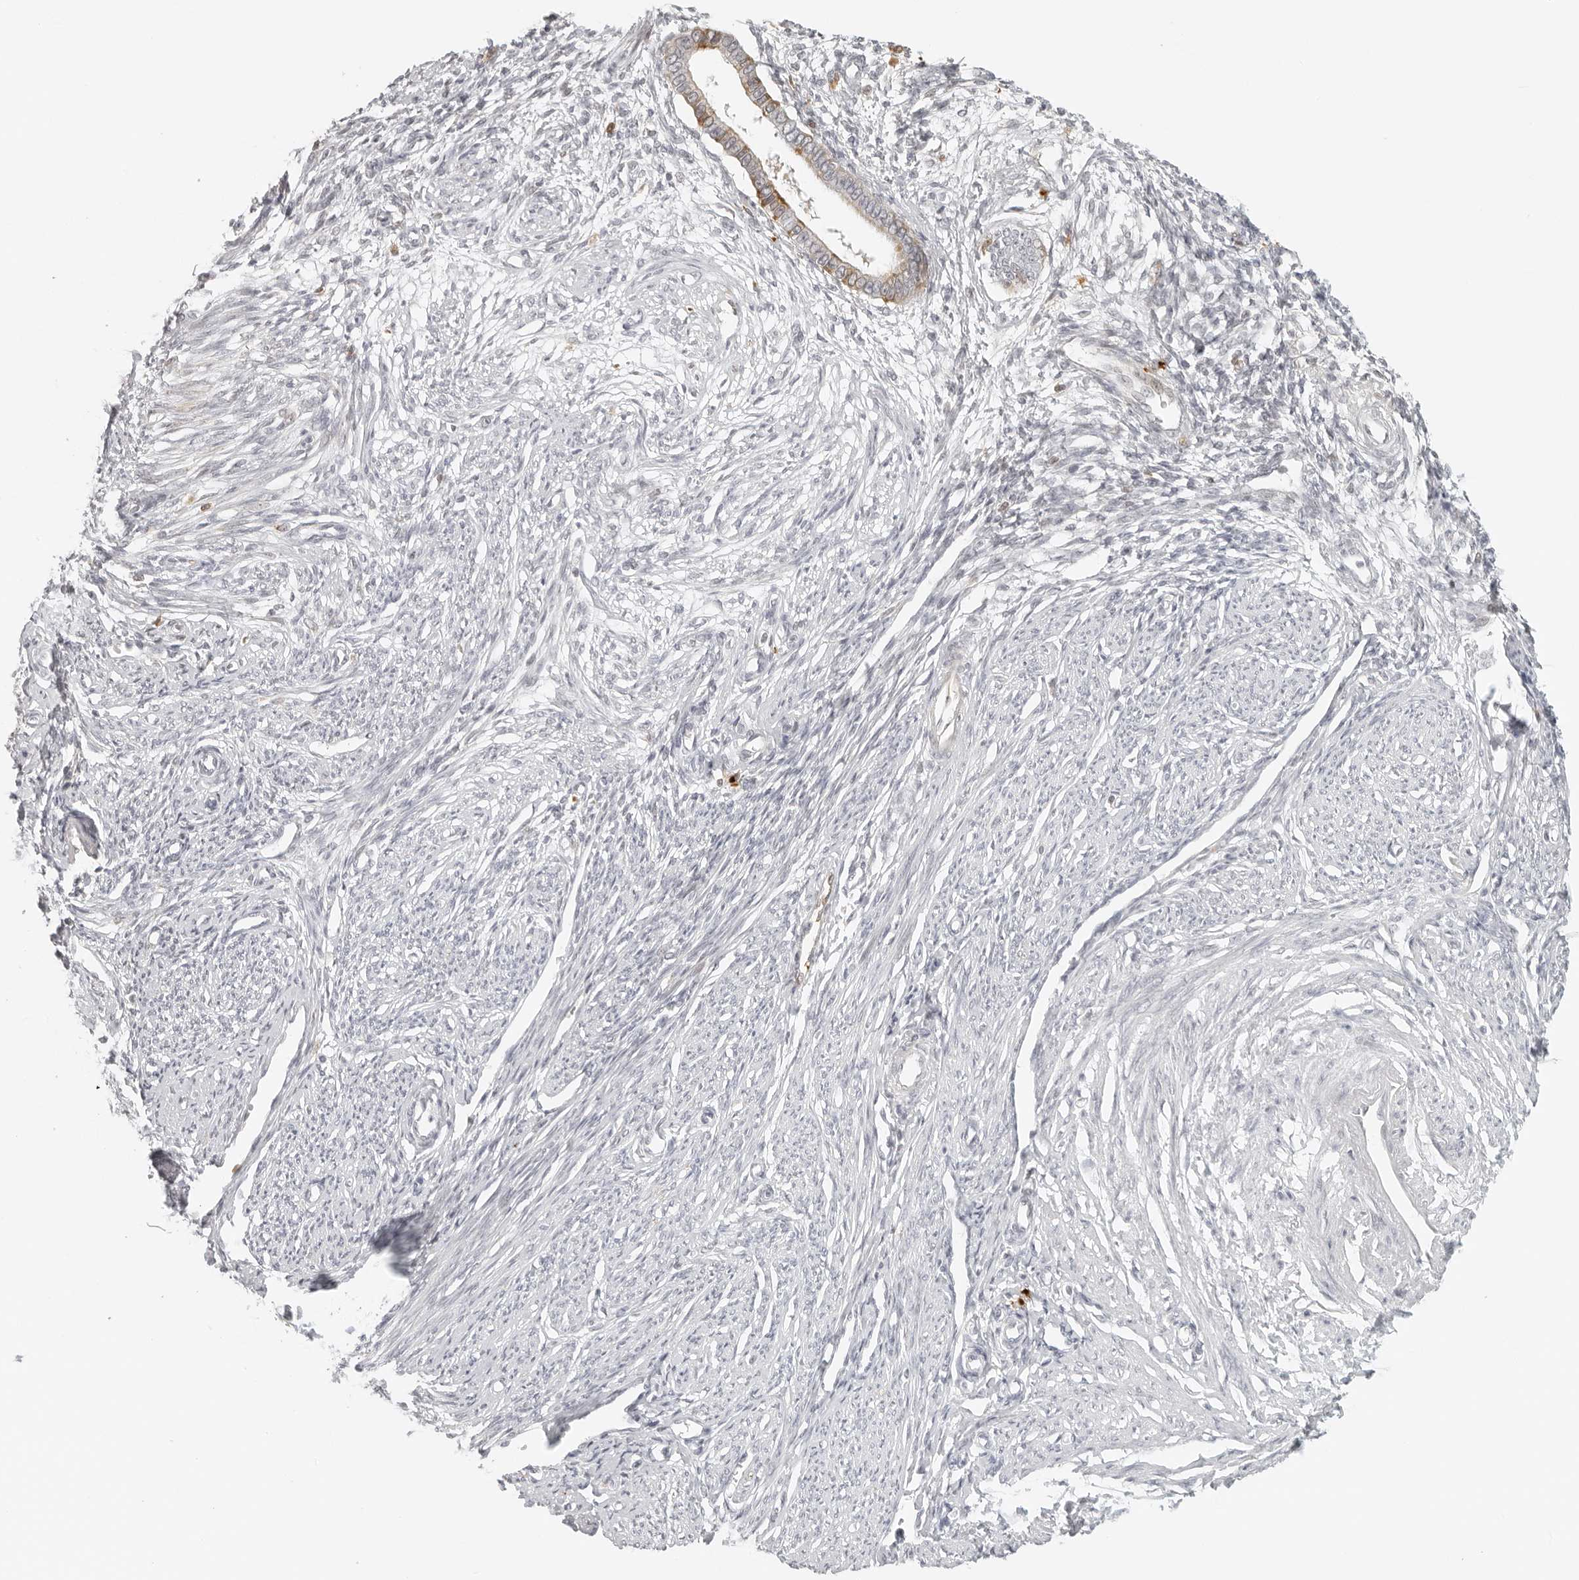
{"staining": {"intensity": "negative", "quantity": "none", "location": "none"}, "tissue": "endometrium", "cell_type": "Cells in endometrial stroma", "image_type": "normal", "snomed": [{"axis": "morphology", "description": "Normal tissue, NOS"}, {"axis": "topography", "description": "Endometrium"}], "caption": "This is a micrograph of IHC staining of unremarkable endometrium, which shows no expression in cells in endometrial stroma. Brightfield microscopy of immunohistochemistry stained with DAB (3,3'-diaminobenzidine) (brown) and hematoxylin (blue), captured at high magnification.", "gene": "ZNF678", "patient": {"sex": "female", "age": 56}}